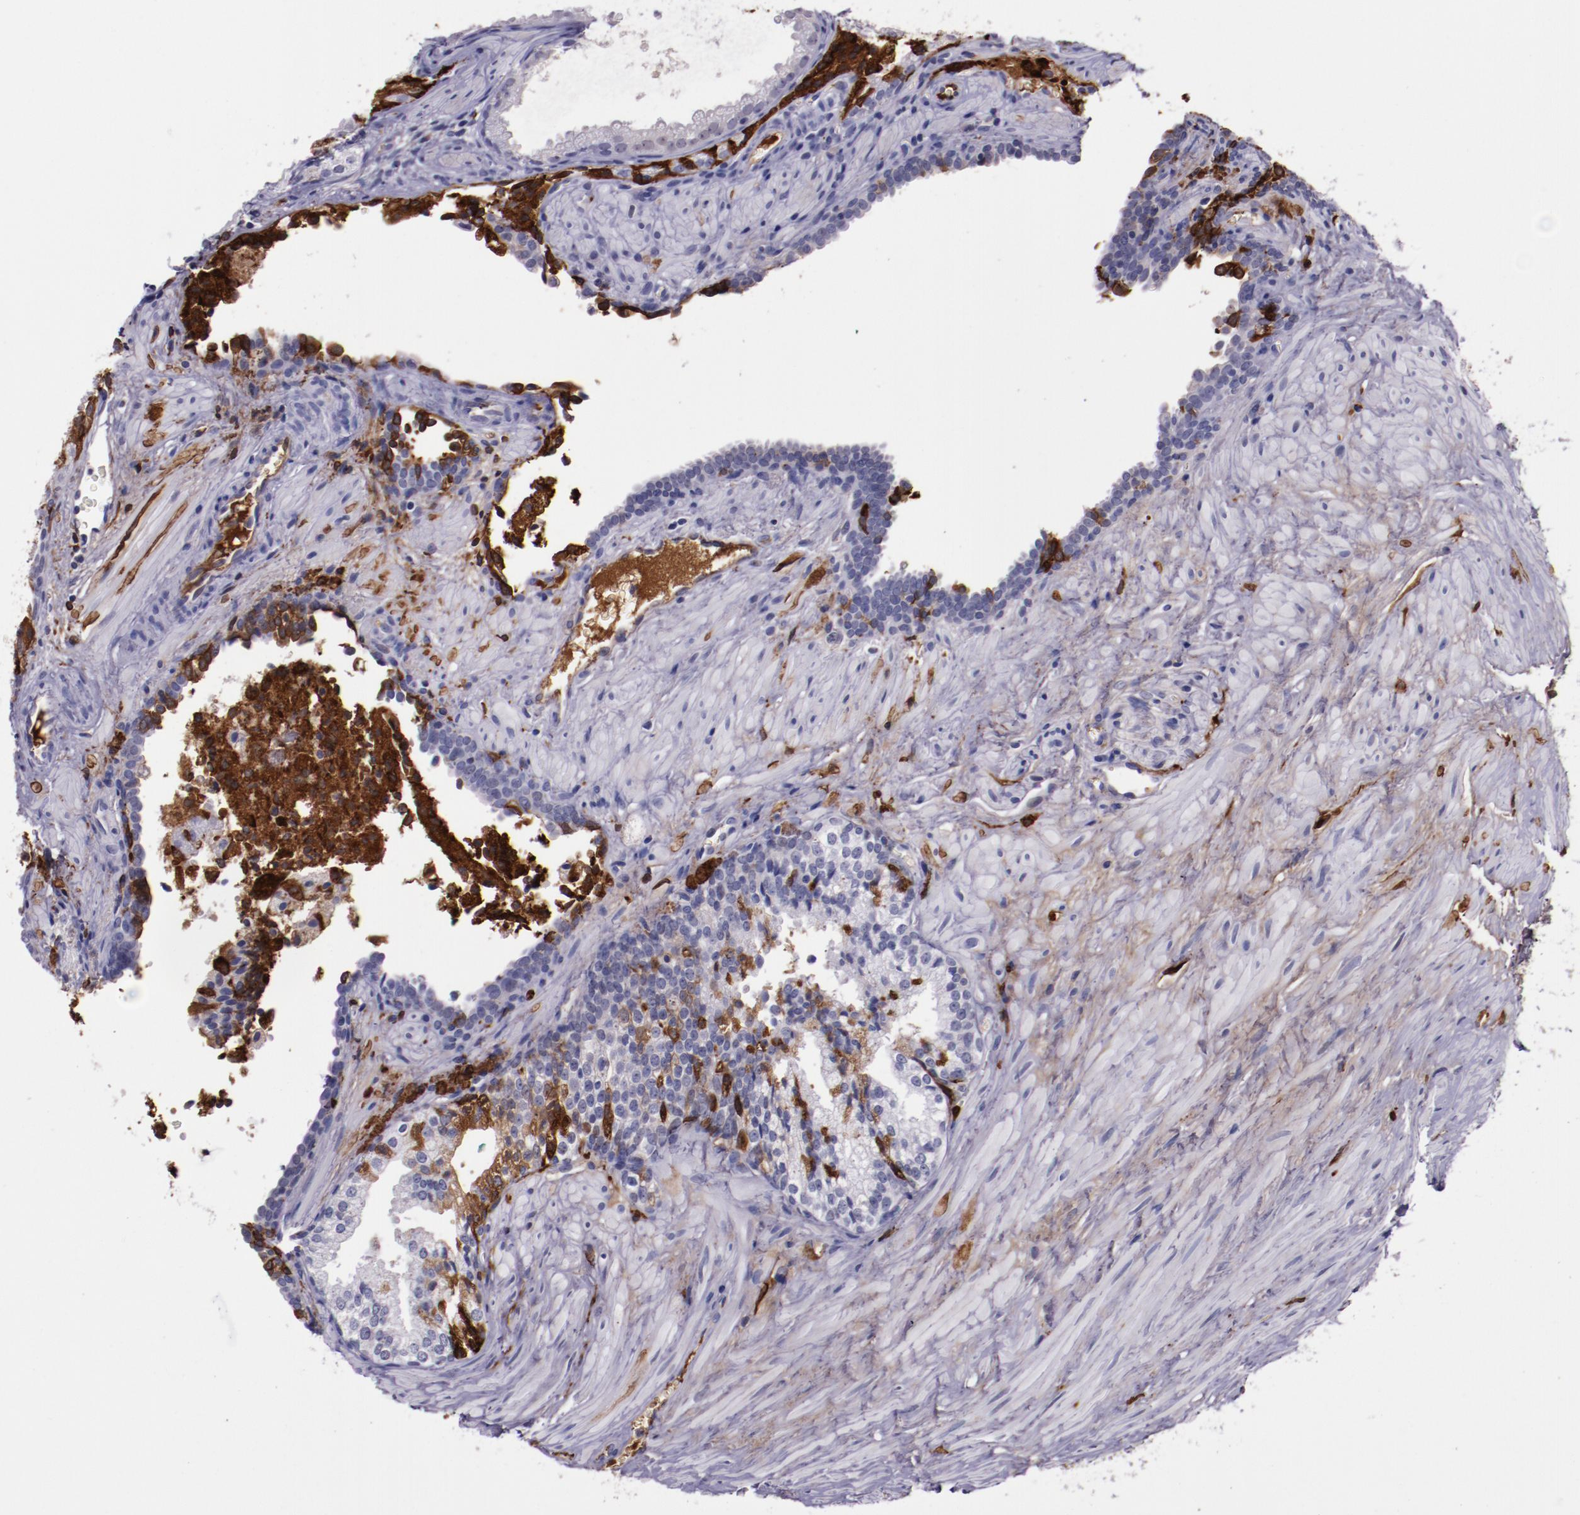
{"staining": {"intensity": "strong", "quantity": "<25%", "location": "cytoplasmic/membranous"}, "tissue": "prostate cancer", "cell_type": "Tumor cells", "image_type": "cancer", "snomed": [{"axis": "morphology", "description": "Adenocarcinoma, Medium grade"}, {"axis": "topography", "description": "Prostate"}], "caption": "Immunohistochemistry staining of prostate adenocarcinoma (medium-grade), which displays medium levels of strong cytoplasmic/membranous positivity in approximately <25% of tumor cells indicating strong cytoplasmic/membranous protein expression. The staining was performed using DAB (3,3'-diaminobenzidine) (brown) for protein detection and nuclei were counterstained in hematoxylin (blue).", "gene": "APOH", "patient": {"sex": "male", "age": 64}}